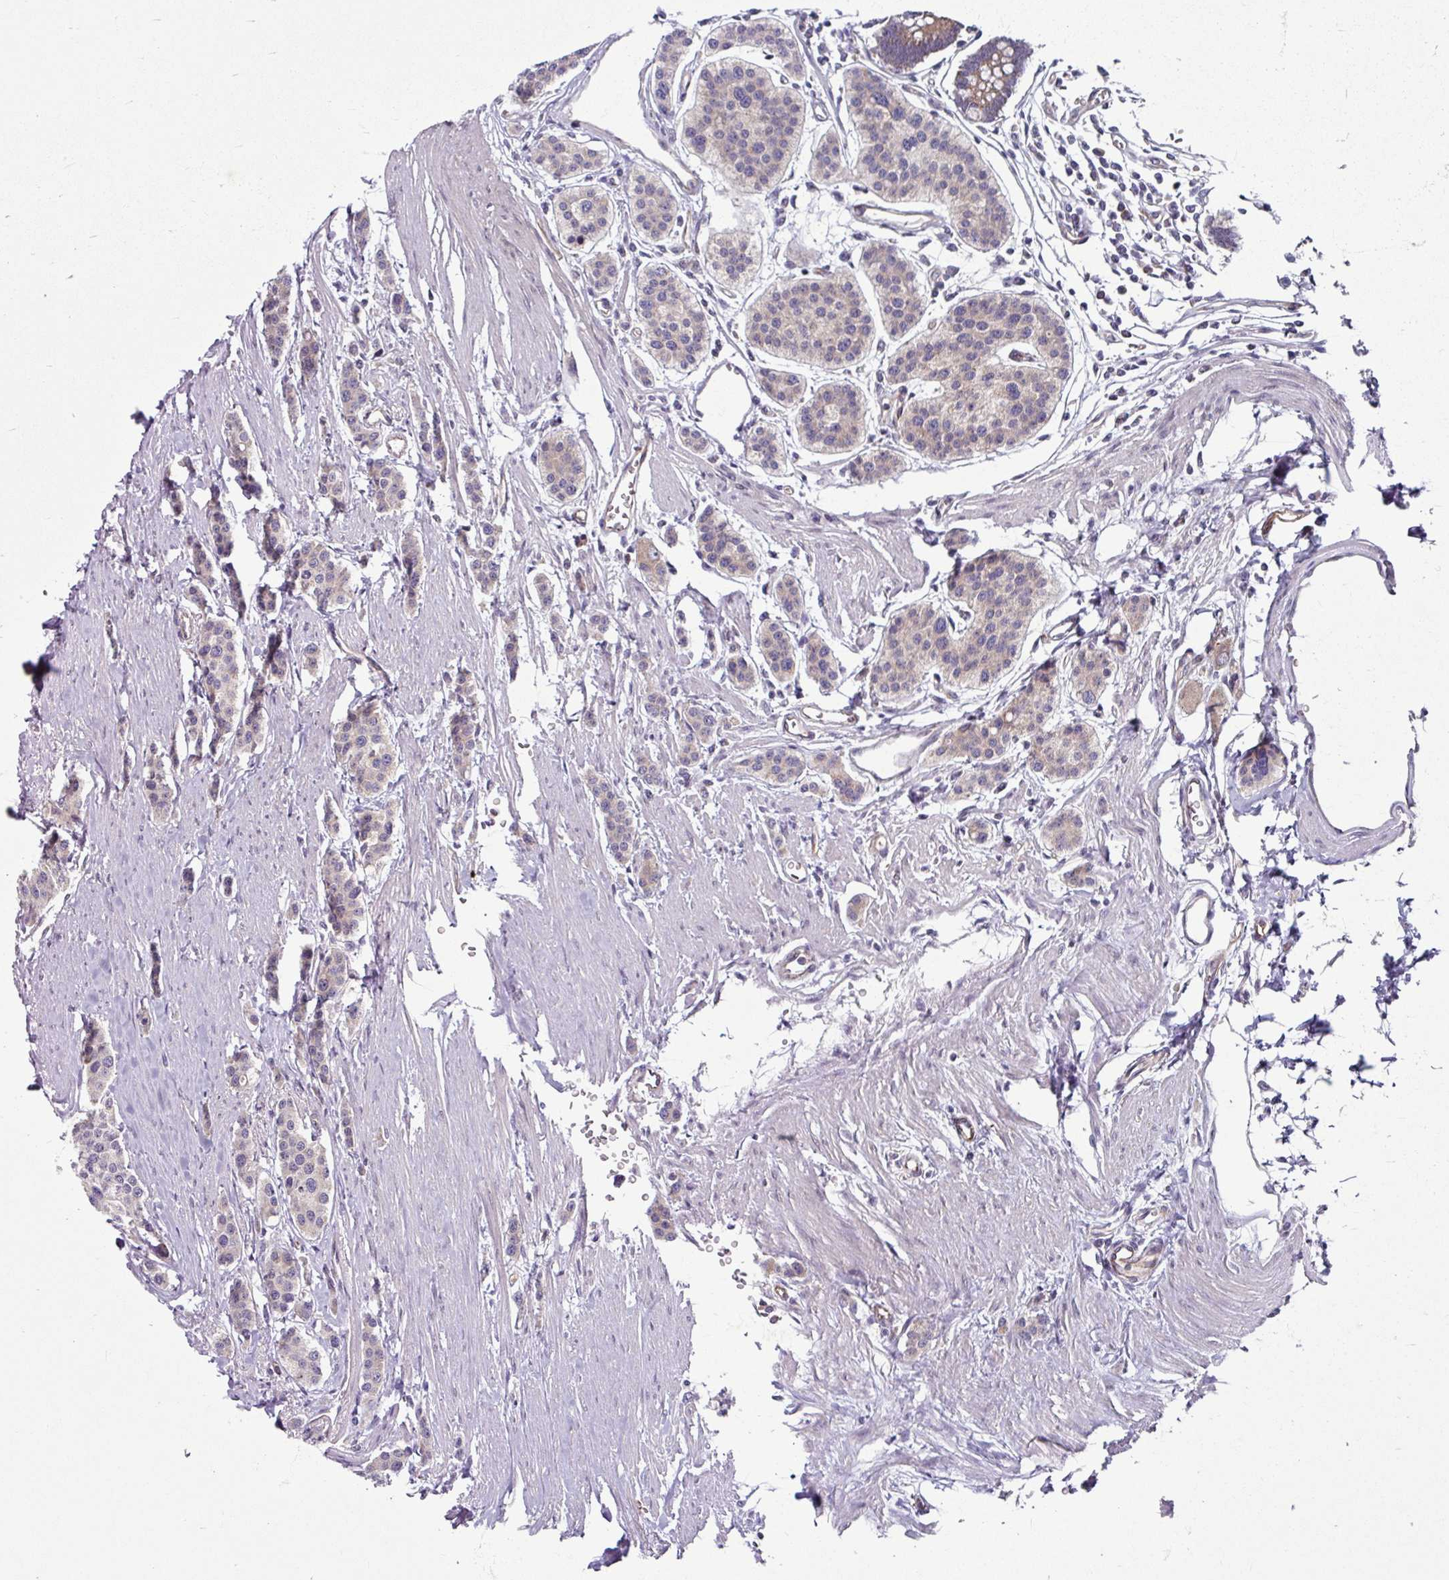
{"staining": {"intensity": "negative", "quantity": "none", "location": "none"}, "tissue": "carcinoid", "cell_type": "Tumor cells", "image_type": "cancer", "snomed": [{"axis": "morphology", "description": "Carcinoid, malignant, NOS"}, {"axis": "topography", "description": "Small intestine"}], "caption": "Immunohistochemistry of carcinoid (malignant) shows no expression in tumor cells. The staining is performed using DAB brown chromogen with nuclei counter-stained in using hematoxylin.", "gene": "DAAM2", "patient": {"sex": "male", "age": 60}}